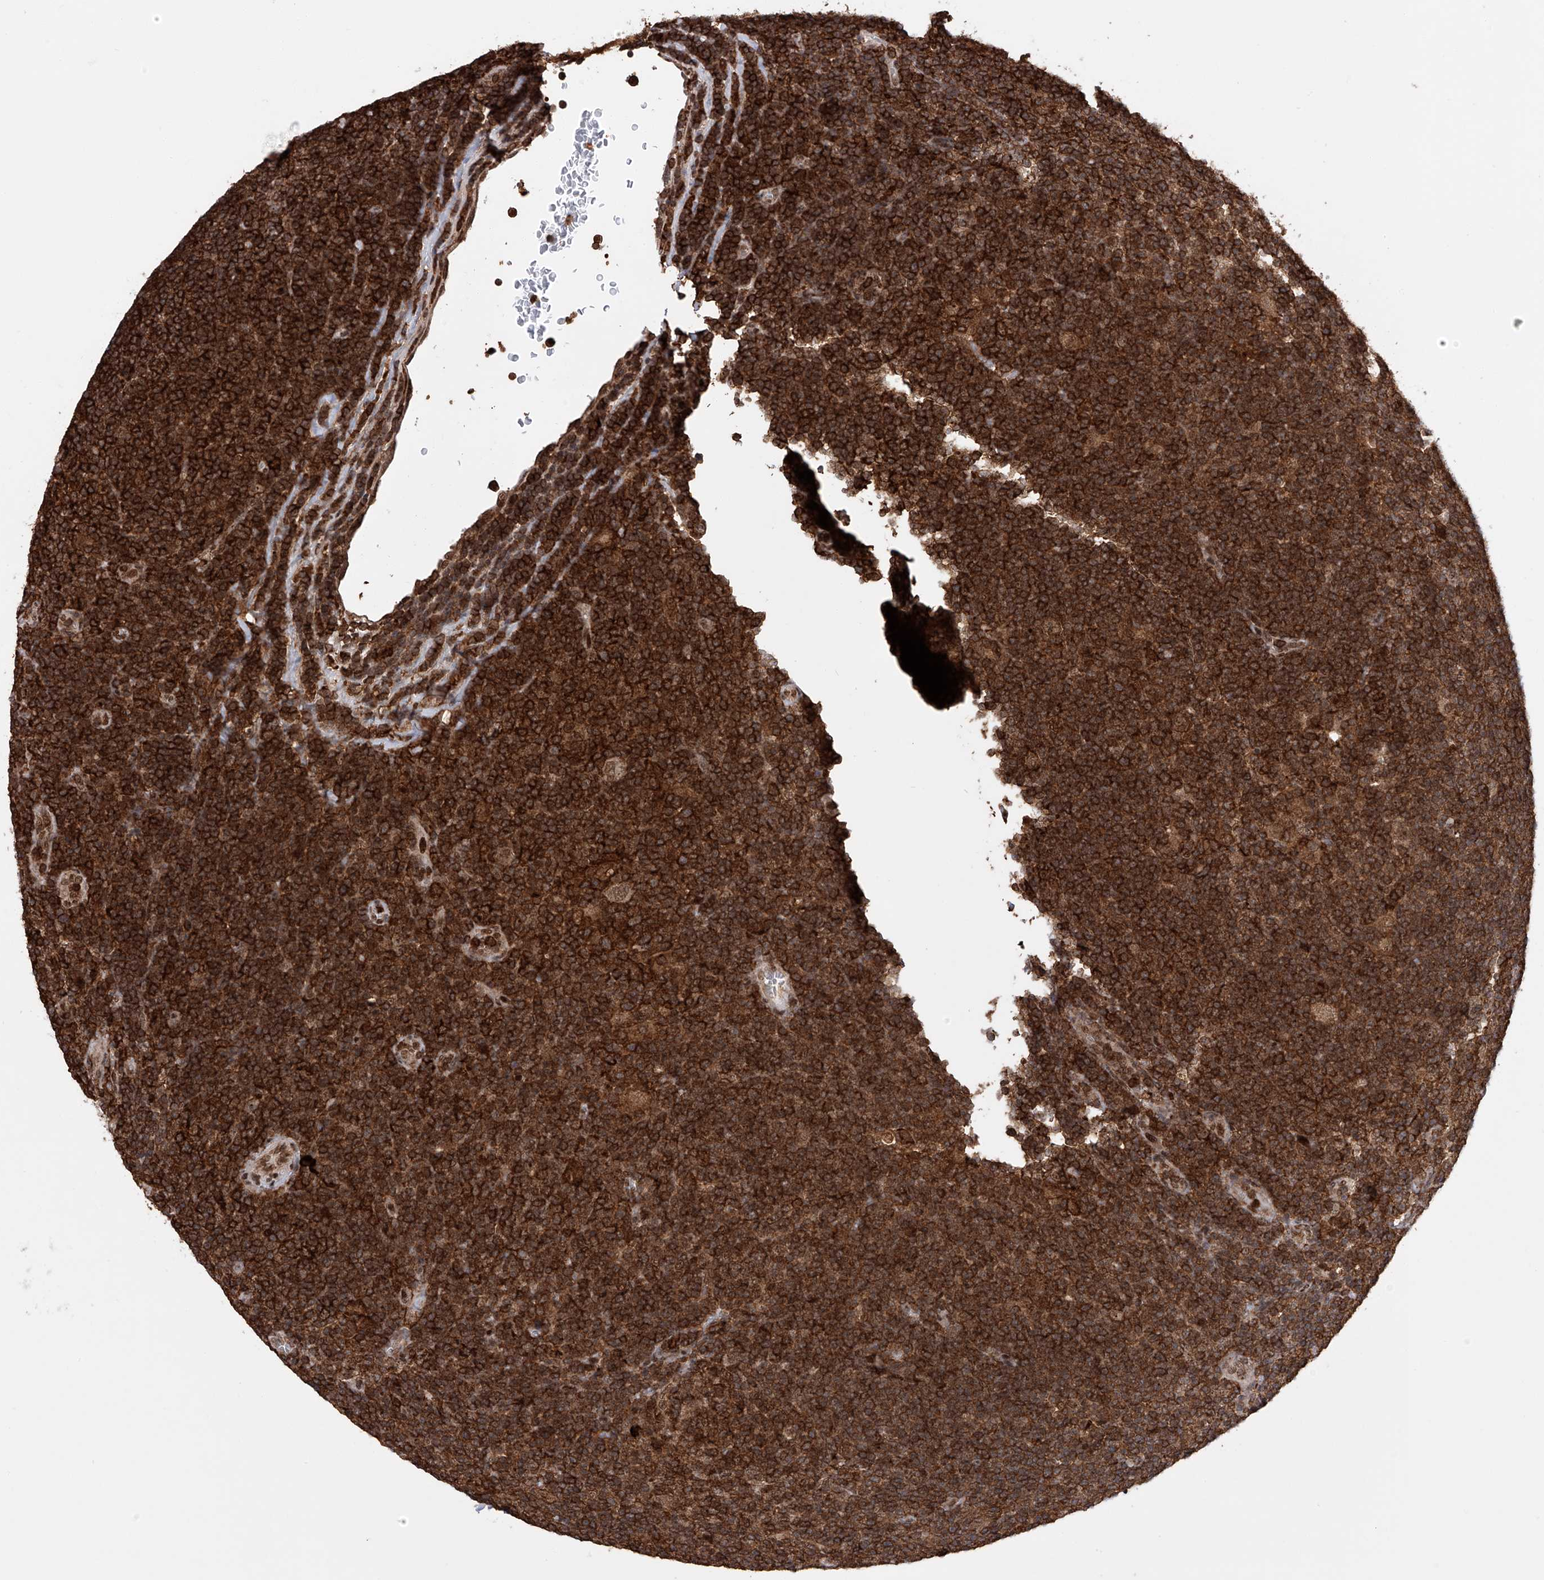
{"staining": {"intensity": "moderate", "quantity": ">75%", "location": "cytoplasmic/membranous,nuclear"}, "tissue": "lymphoma", "cell_type": "Tumor cells", "image_type": "cancer", "snomed": [{"axis": "morphology", "description": "Hodgkin's disease, NOS"}, {"axis": "topography", "description": "Lymph node"}], "caption": "A brown stain shows moderate cytoplasmic/membranous and nuclear staining of a protein in human Hodgkin's disease tumor cells. (brown staining indicates protein expression, while blue staining denotes nuclei).", "gene": "ZNF280D", "patient": {"sex": "female", "age": 57}}